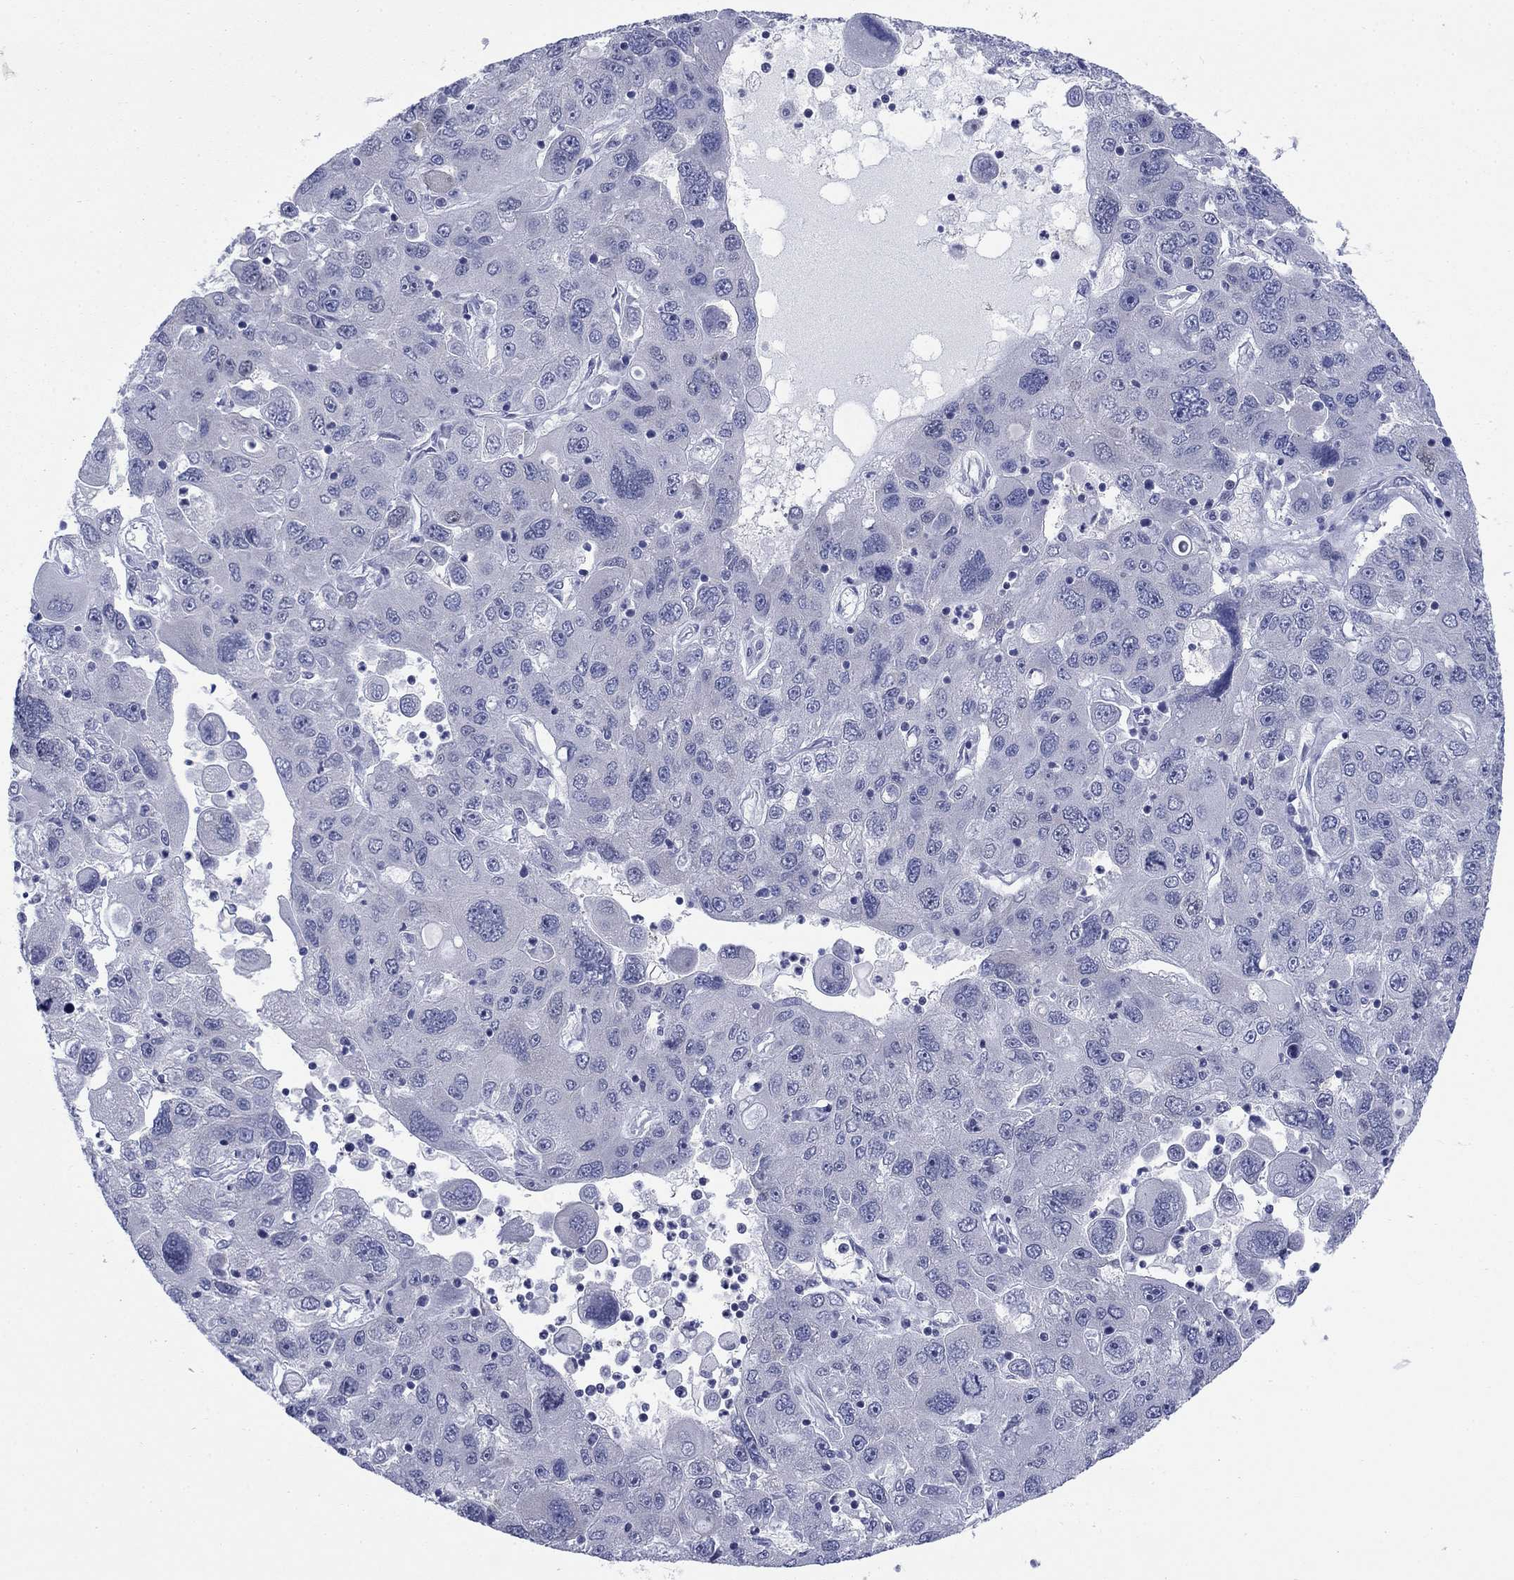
{"staining": {"intensity": "negative", "quantity": "none", "location": "none"}, "tissue": "stomach cancer", "cell_type": "Tumor cells", "image_type": "cancer", "snomed": [{"axis": "morphology", "description": "Adenocarcinoma, NOS"}, {"axis": "topography", "description": "Stomach"}], "caption": "Stomach adenocarcinoma stained for a protein using IHC exhibits no expression tumor cells.", "gene": "IGF2BP3", "patient": {"sex": "male", "age": 56}}